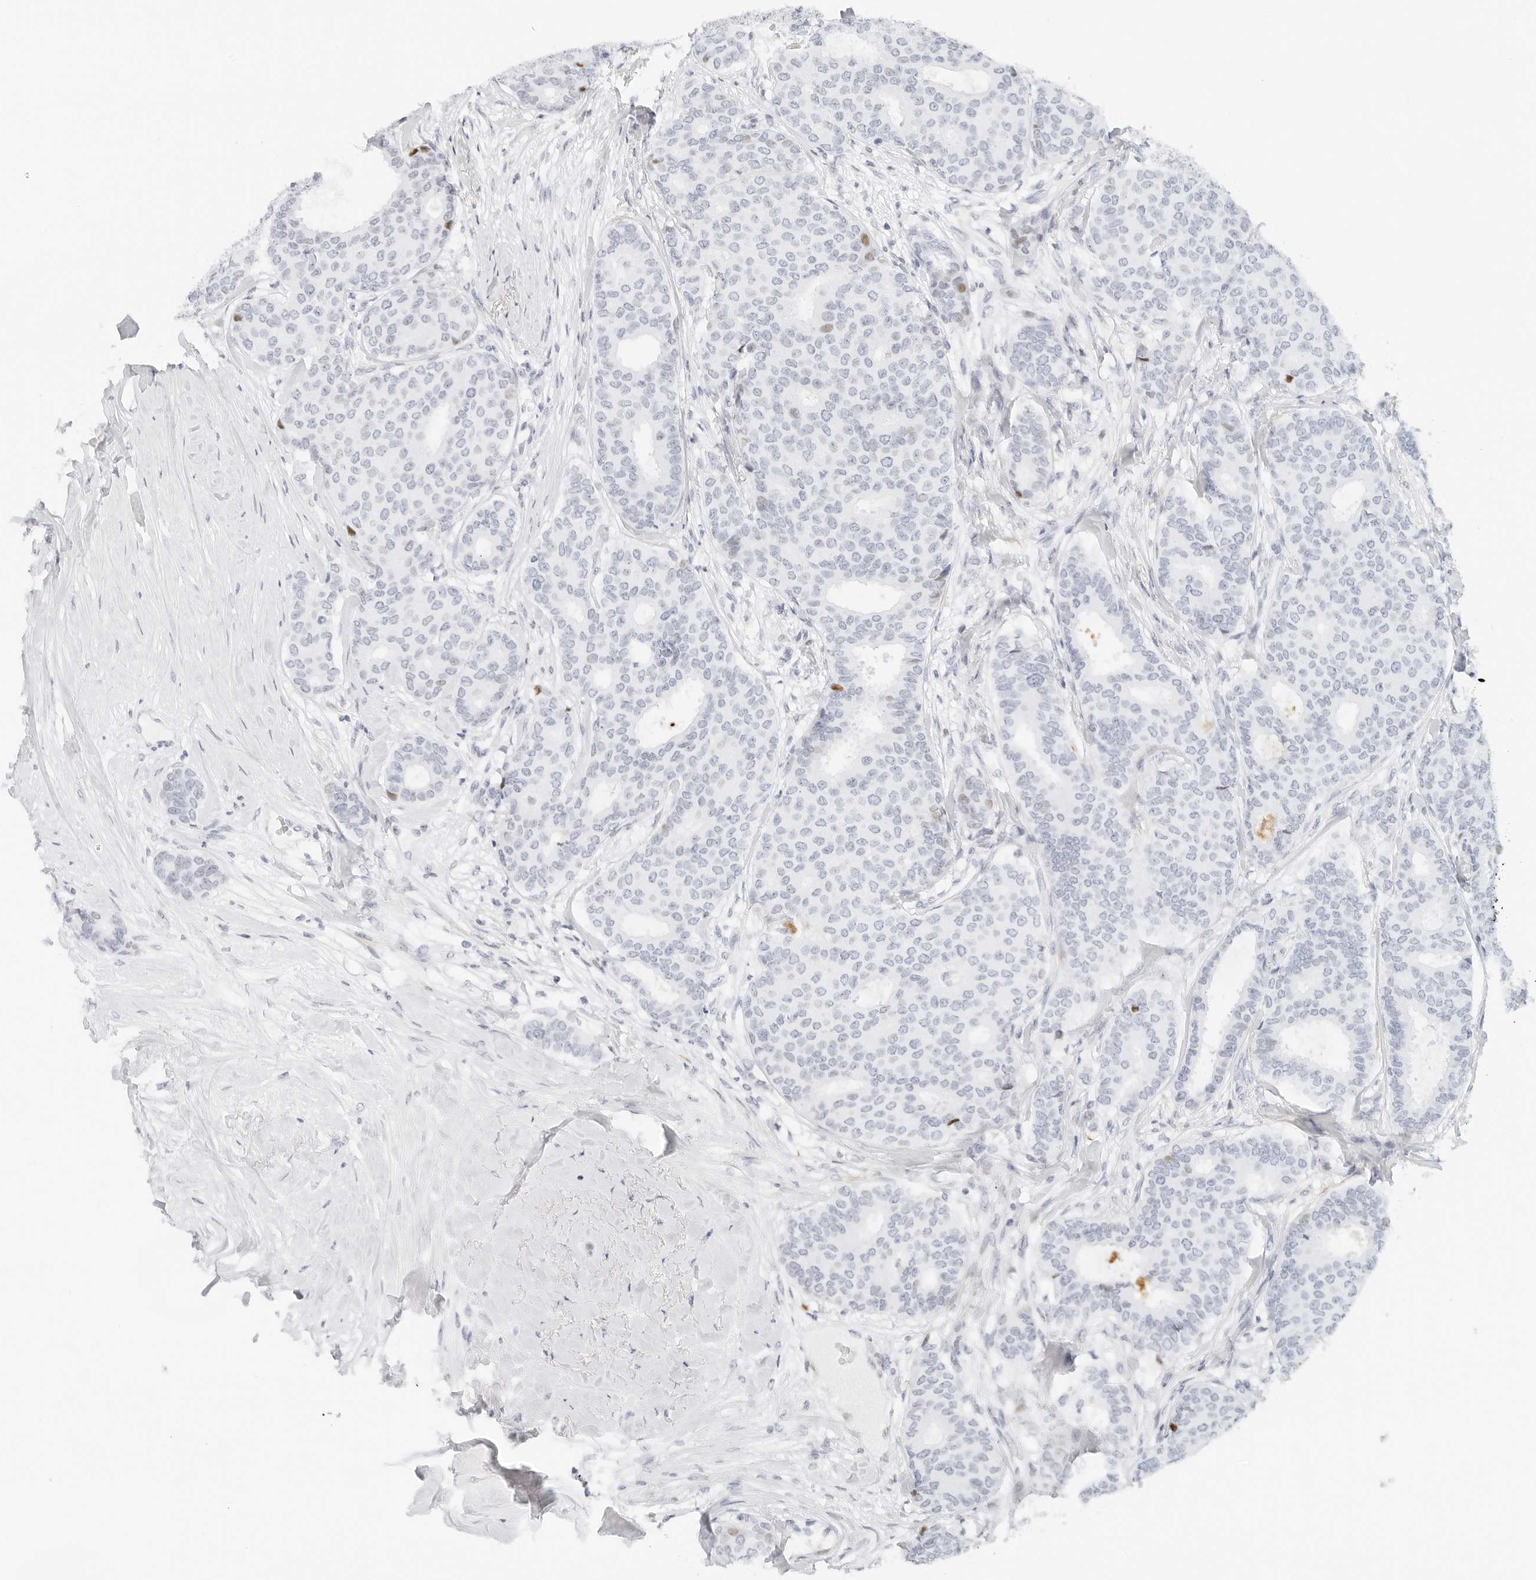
{"staining": {"intensity": "negative", "quantity": "none", "location": "none"}, "tissue": "breast cancer", "cell_type": "Tumor cells", "image_type": "cancer", "snomed": [{"axis": "morphology", "description": "Duct carcinoma"}, {"axis": "topography", "description": "Breast"}], "caption": "This is an immunohistochemistry image of infiltrating ductal carcinoma (breast). There is no staining in tumor cells.", "gene": "NTMT2", "patient": {"sex": "female", "age": 75}}